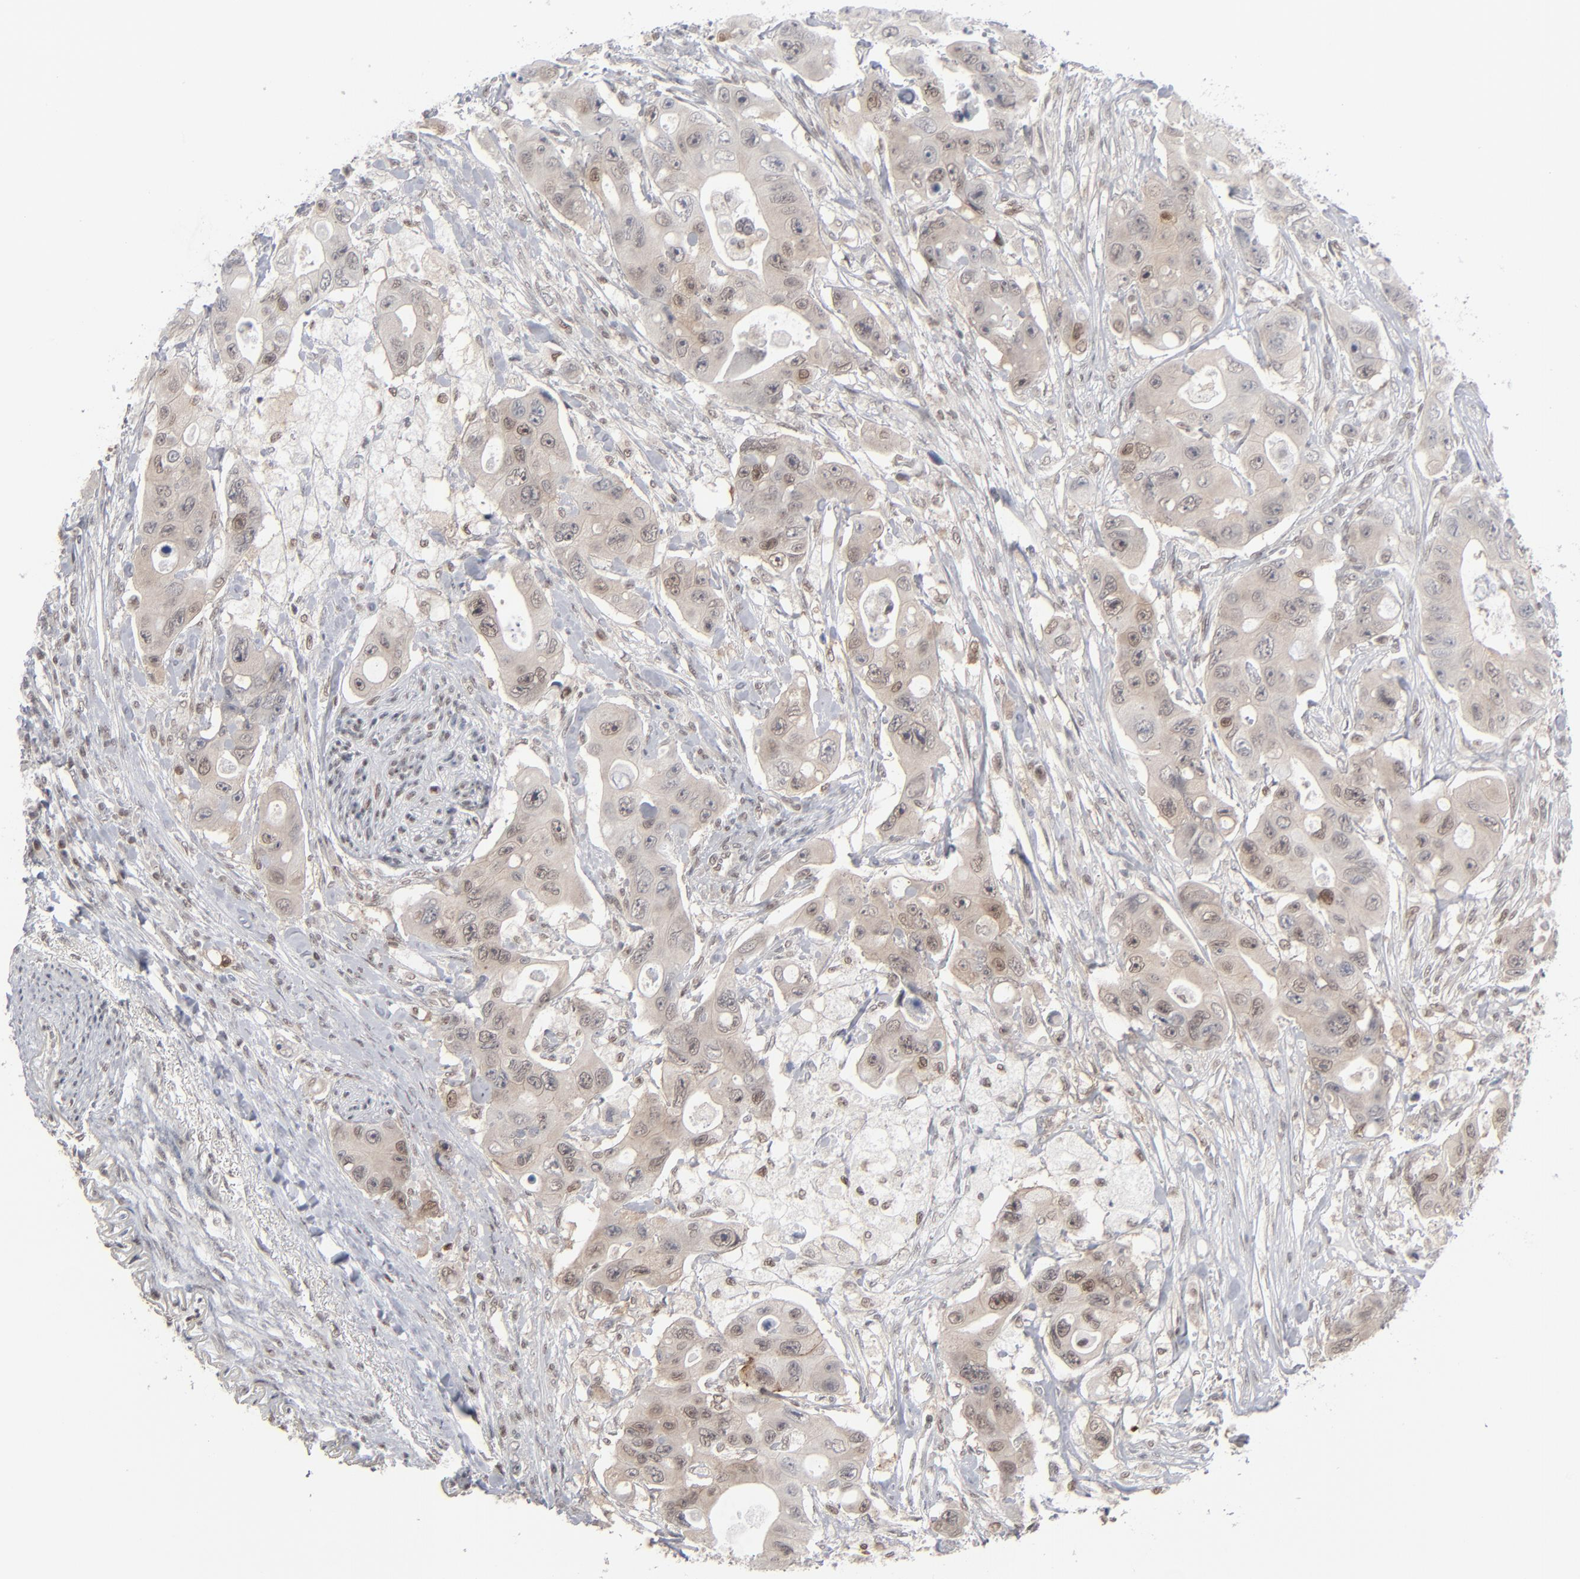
{"staining": {"intensity": "weak", "quantity": ">75%", "location": "cytoplasmic/membranous,nuclear"}, "tissue": "colorectal cancer", "cell_type": "Tumor cells", "image_type": "cancer", "snomed": [{"axis": "morphology", "description": "Adenocarcinoma, NOS"}, {"axis": "topography", "description": "Colon"}], "caption": "Colorectal cancer (adenocarcinoma) was stained to show a protein in brown. There is low levels of weak cytoplasmic/membranous and nuclear staining in approximately >75% of tumor cells.", "gene": "IRF9", "patient": {"sex": "female", "age": 46}}